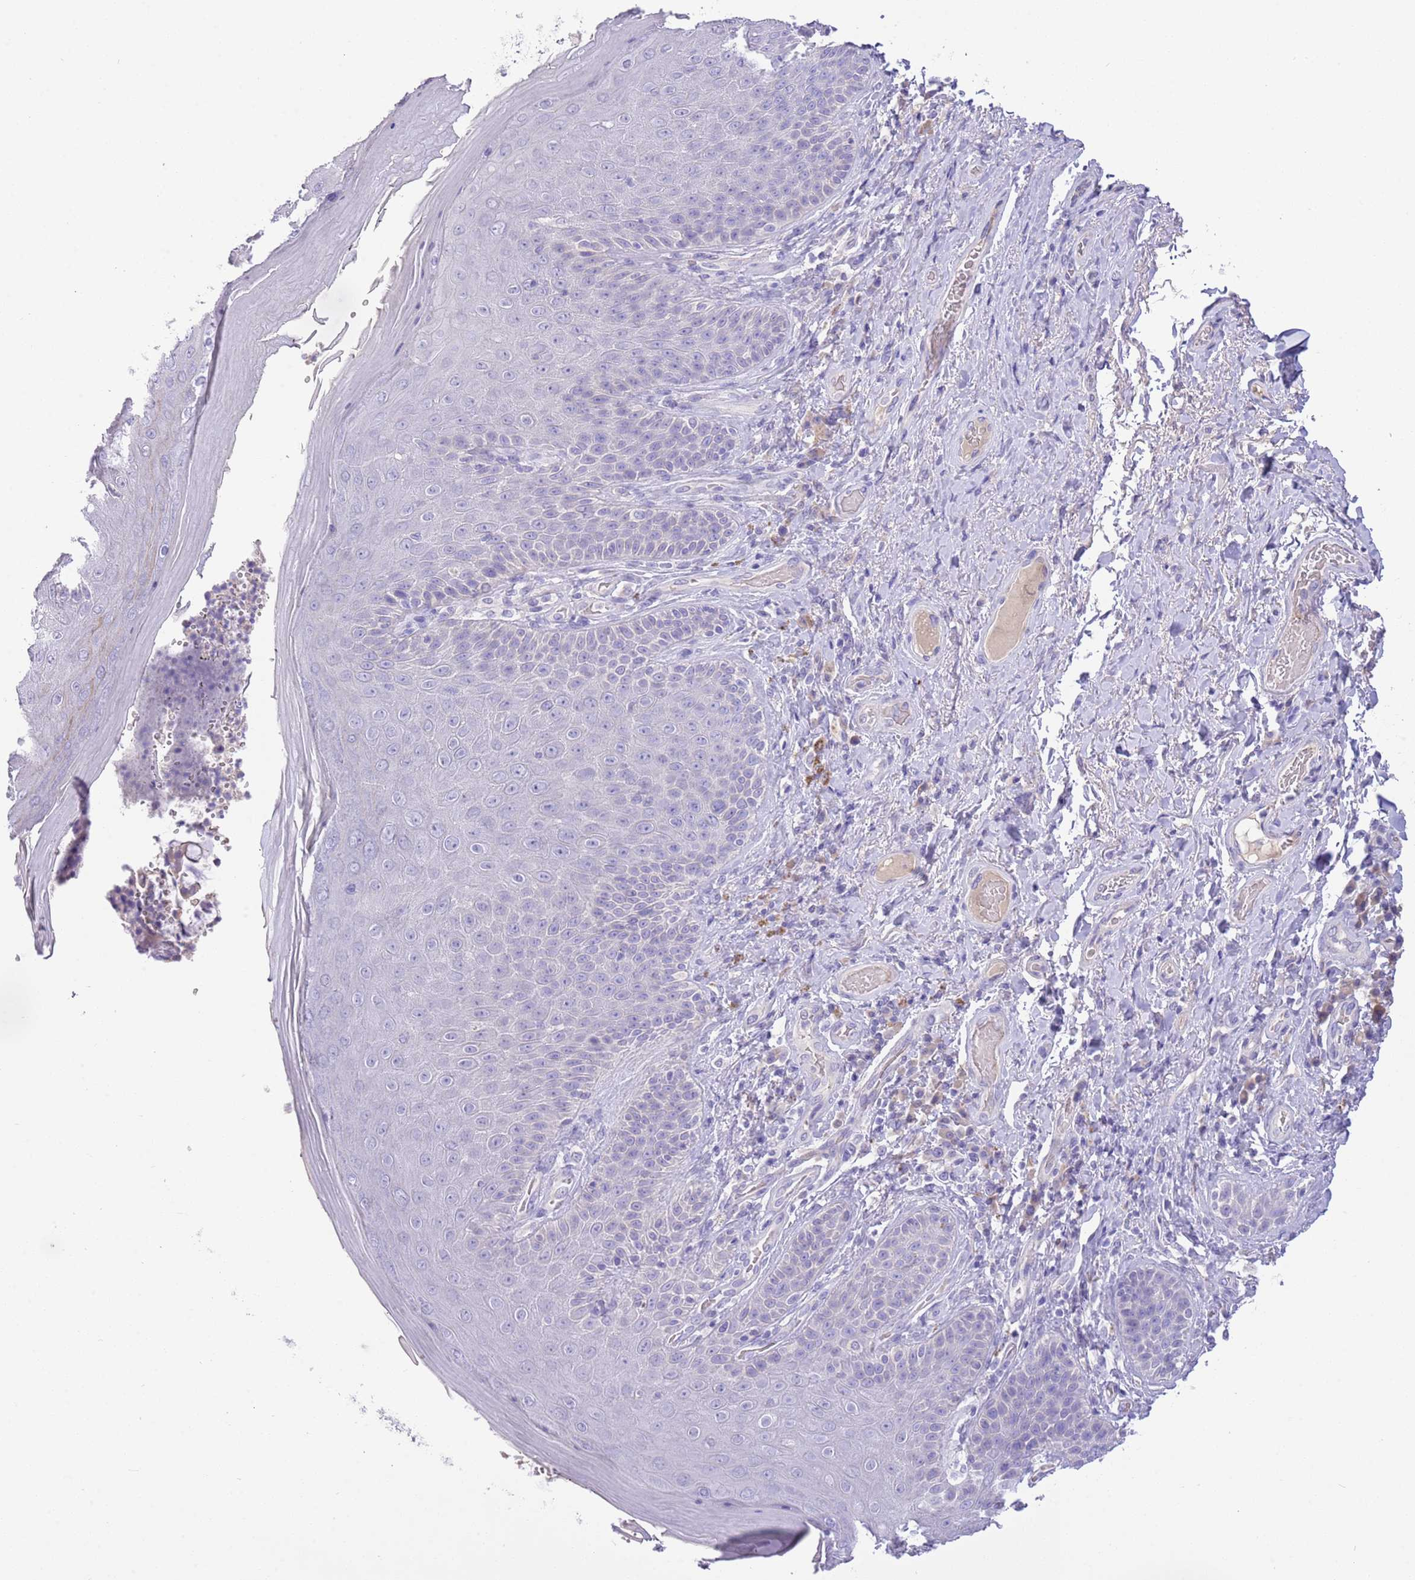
{"staining": {"intensity": "negative", "quantity": "none", "location": "none"}, "tissue": "skin", "cell_type": "Epidermal cells", "image_type": "normal", "snomed": [{"axis": "morphology", "description": "Normal tissue, NOS"}, {"axis": "topography", "description": "Anal"}], "caption": "Epidermal cells are negative for protein expression in unremarkable human skin. (DAB (3,3'-diaminobenzidine) IHC visualized using brightfield microscopy, high magnification).", "gene": "SFTPA1", "patient": {"sex": "female", "age": 89}}